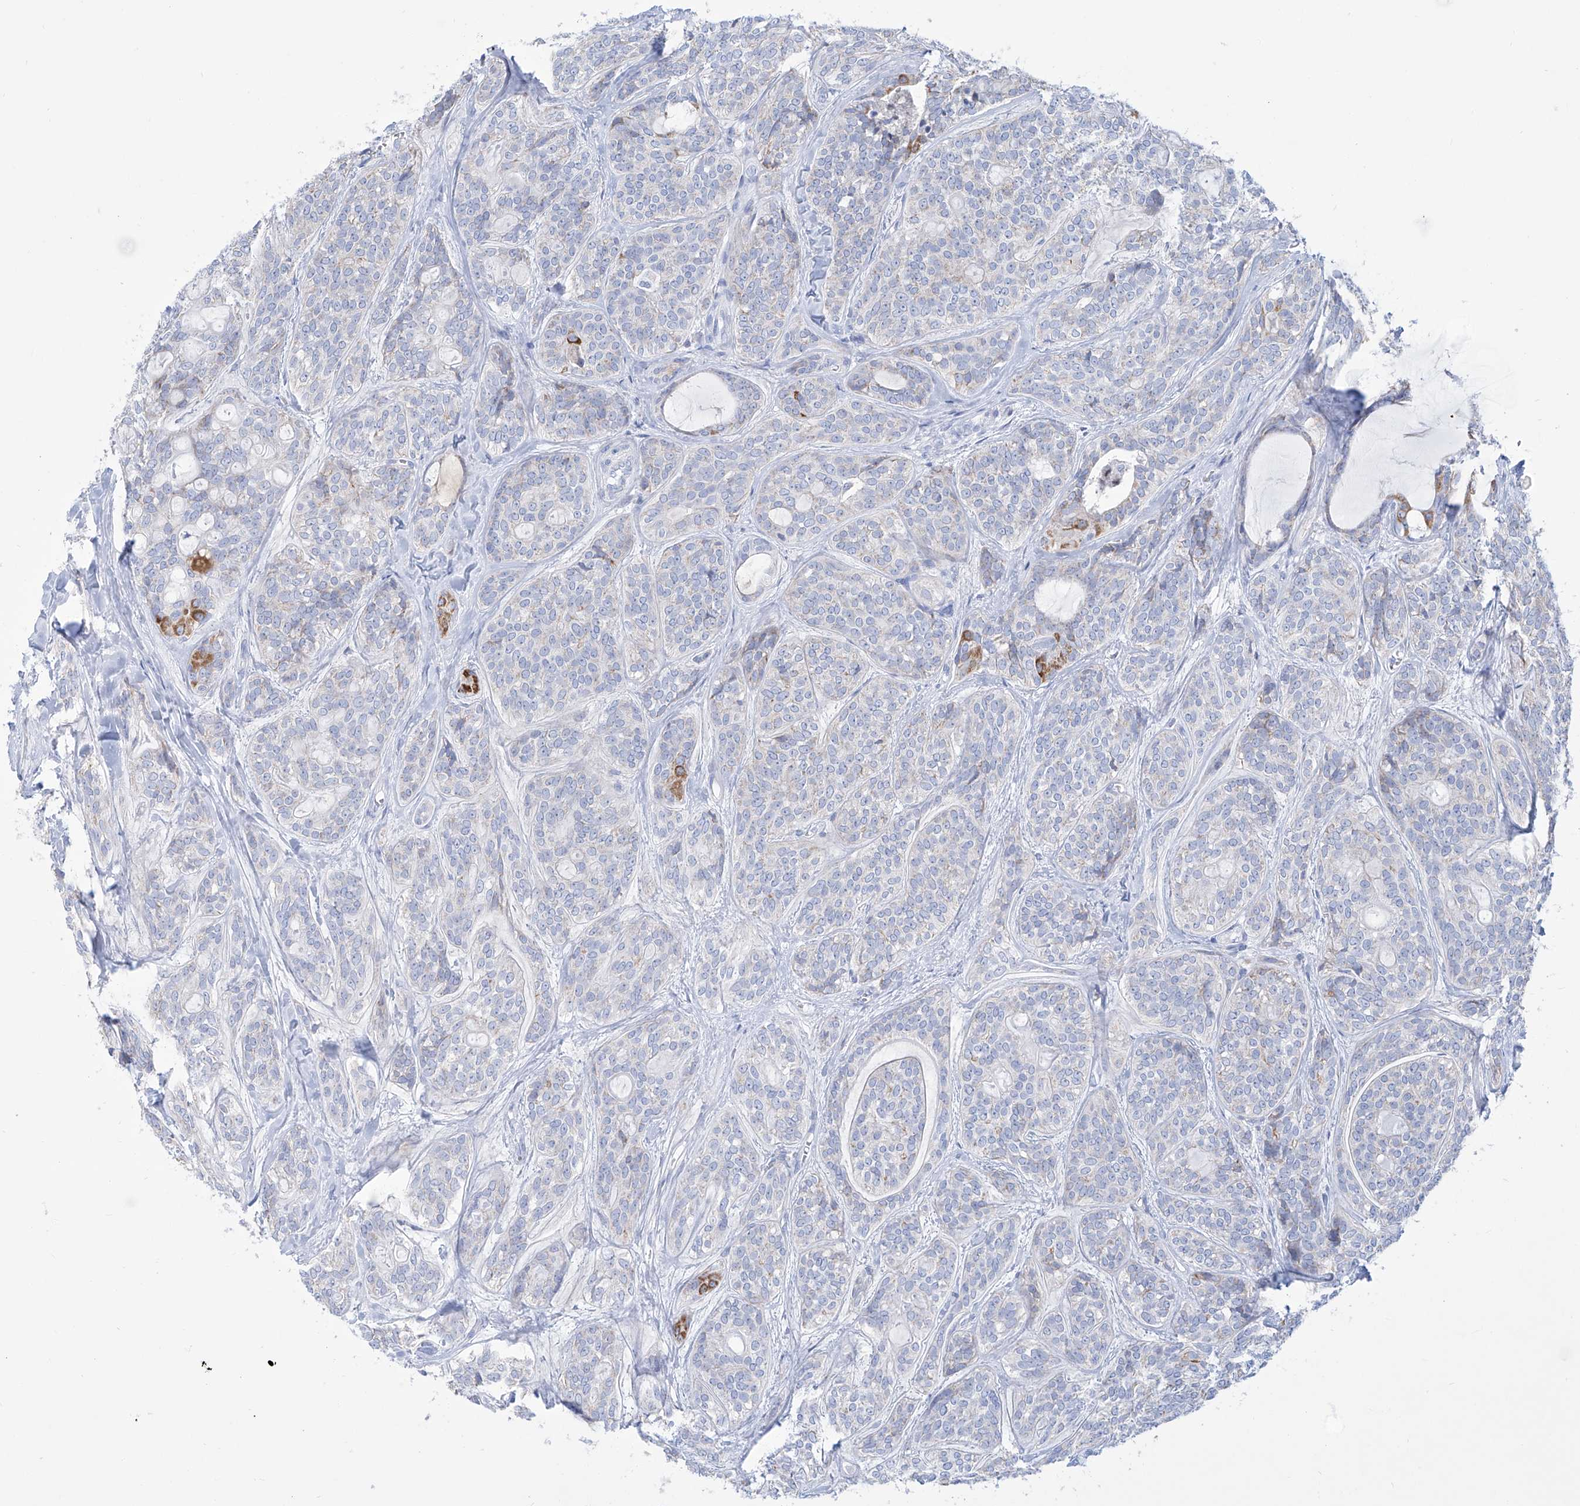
{"staining": {"intensity": "strong", "quantity": "<25%", "location": "cytoplasmic/membranous"}, "tissue": "head and neck cancer", "cell_type": "Tumor cells", "image_type": "cancer", "snomed": [{"axis": "morphology", "description": "Adenocarcinoma, NOS"}, {"axis": "topography", "description": "Head-Neck"}], "caption": "IHC histopathology image of human head and neck adenocarcinoma stained for a protein (brown), which displays medium levels of strong cytoplasmic/membranous positivity in approximately <25% of tumor cells.", "gene": "ALDH6A1", "patient": {"sex": "male", "age": 66}}